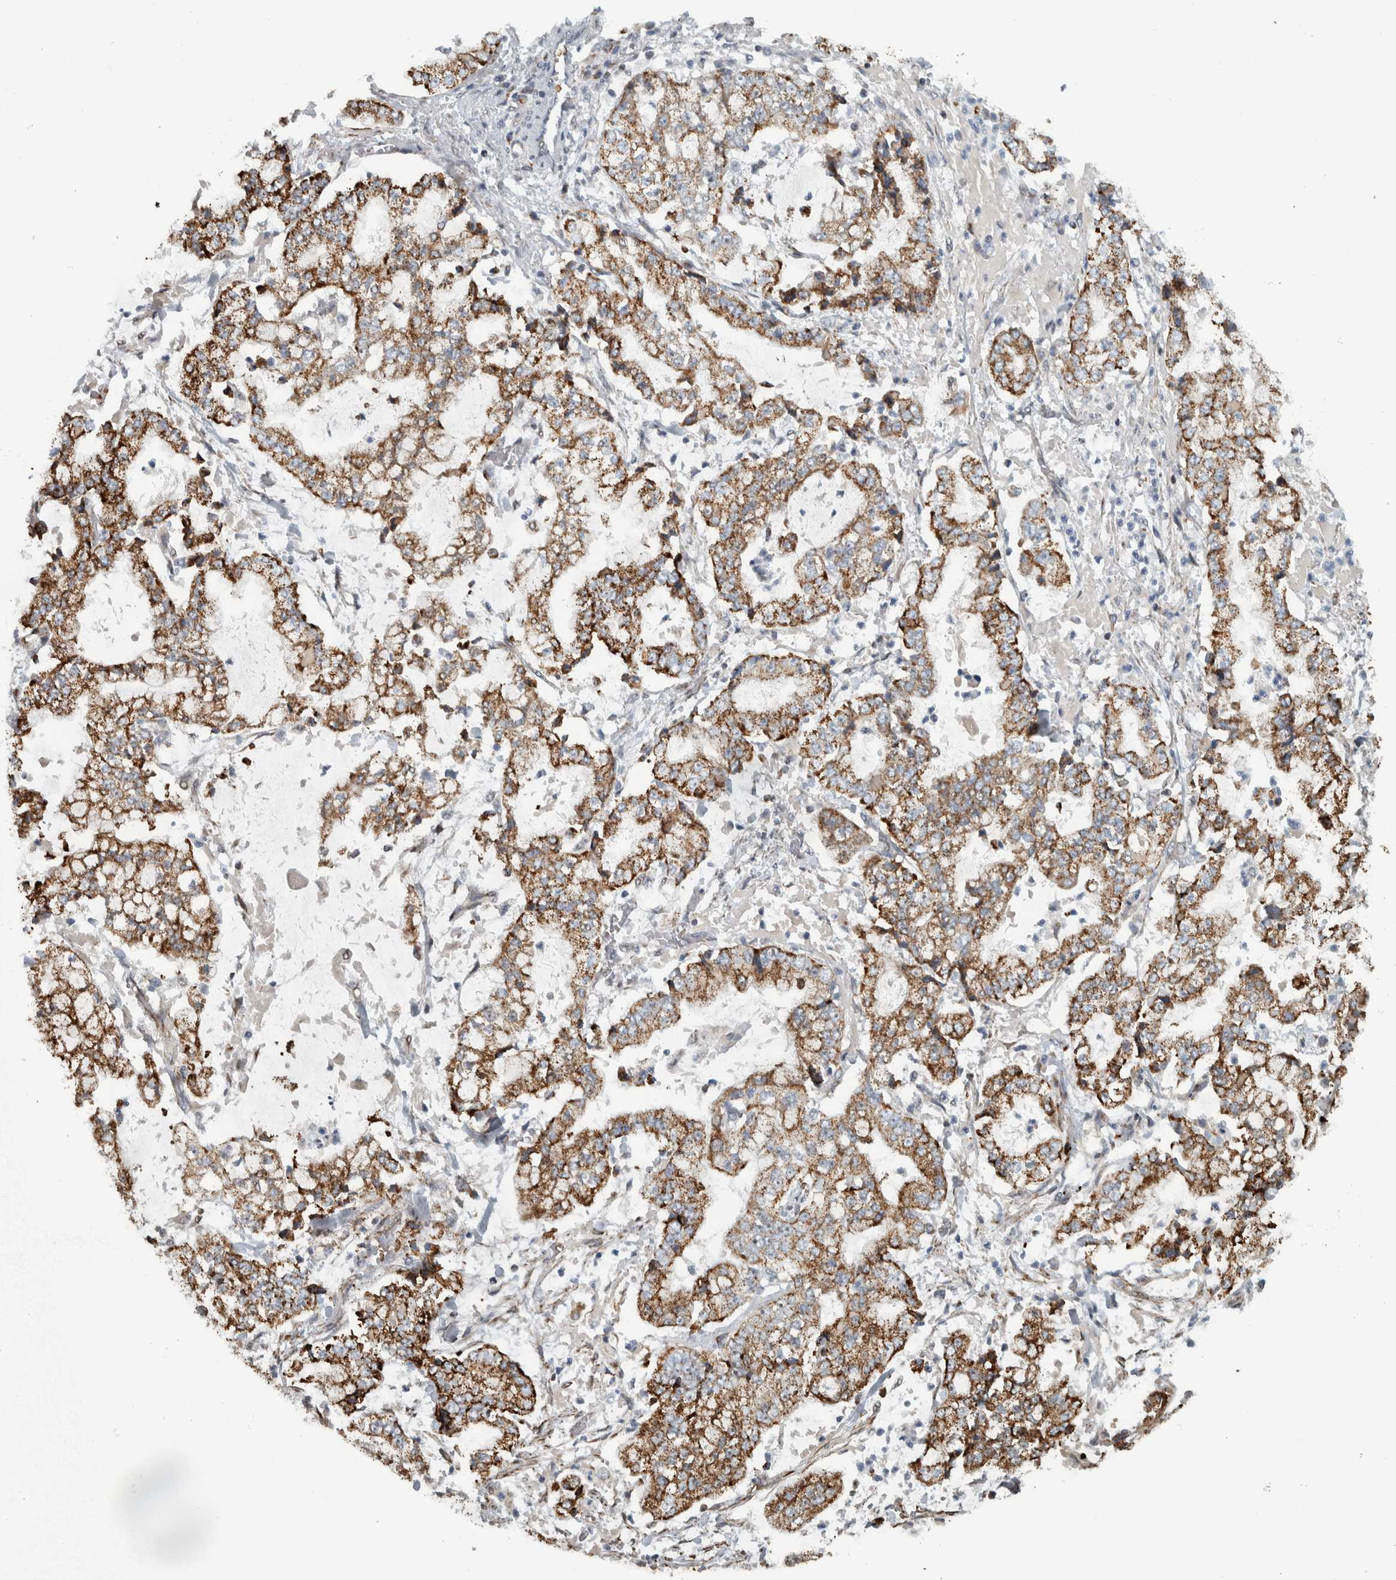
{"staining": {"intensity": "moderate", "quantity": ">75%", "location": "cytoplasmic/membranous"}, "tissue": "stomach cancer", "cell_type": "Tumor cells", "image_type": "cancer", "snomed": [{"axis": "morphology", "description": "Adenocarcinoma, NOS"}, {"axis": "topography", "description": "Stomach"}], "caption": "The histopathology image demonstrates immunohistochemical staining of stomach adenocarcinoma. There is moderate cytoplasmic/membranous positivity is appreciated in approximately >75% of tumor cells. (brown staining indicates protein expression, while blue staining denotes nuclei).", "gene": "PPM1K", "patient": {"sex": "male", "age": 76}}